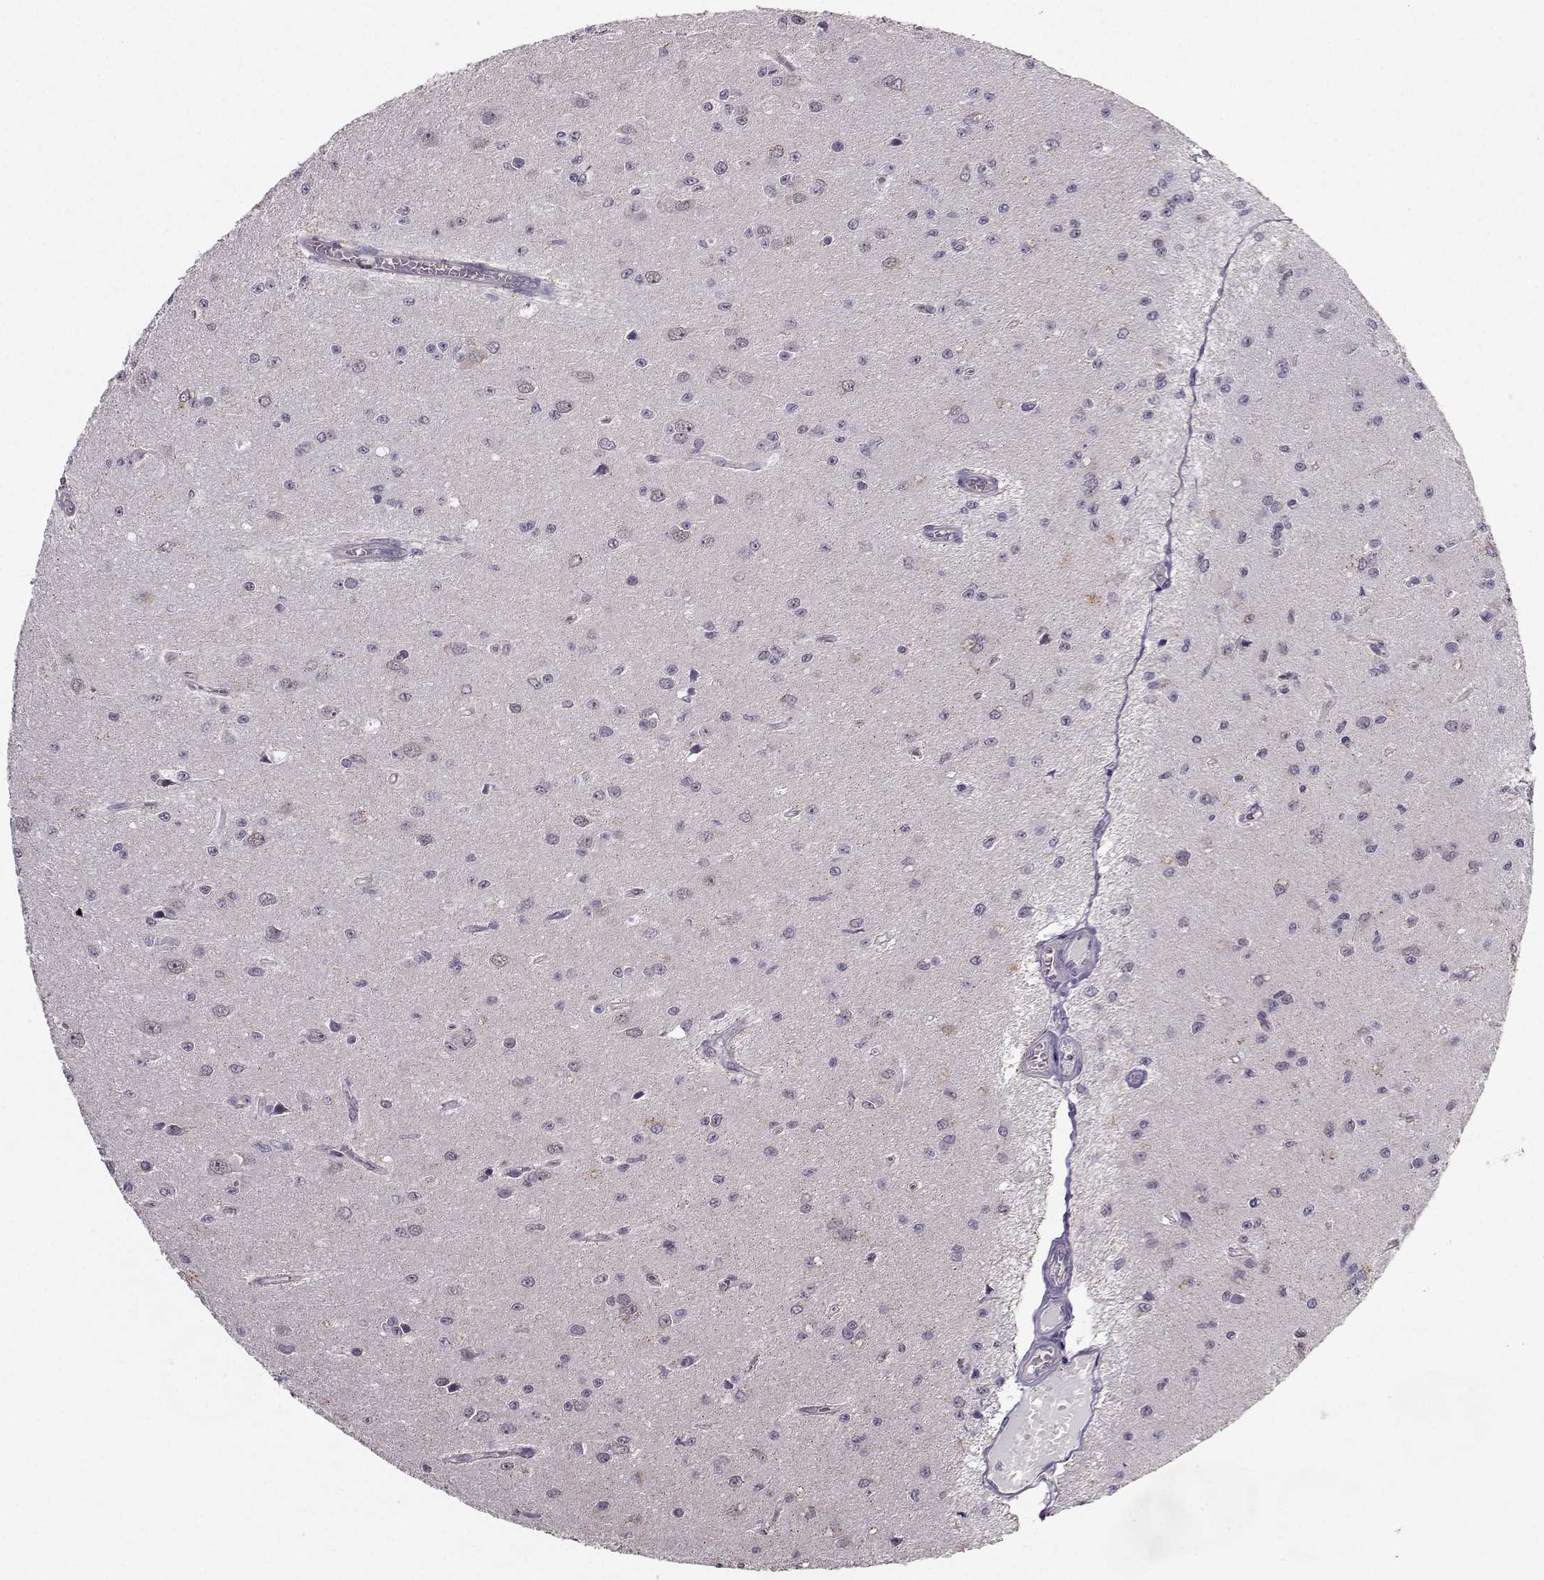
{"staining": {"intensity": "negative", "quantity": "none", "location": "none"}, "tissue": "glioma", "cell_type": "Tumor cells", "image_type": "cancer", "snomed": [{"axis": "morphology", "description": "Glioma, malignant, Low grade"}, {"axis": "topography", "description": "Brain"}], "caption": "IHC histopathology image of low-grade glioma (malignant) stained for a protein (brown), which demonstrates no expression in tumor cells. The staining was performed using DAB to visualize the protein expression in brown, while the nuclei were stained in blue with hematoxylin (Magnification: 20x).", "gene": "TSPYL5", "patient": {"sex": "female", "age": 45}}